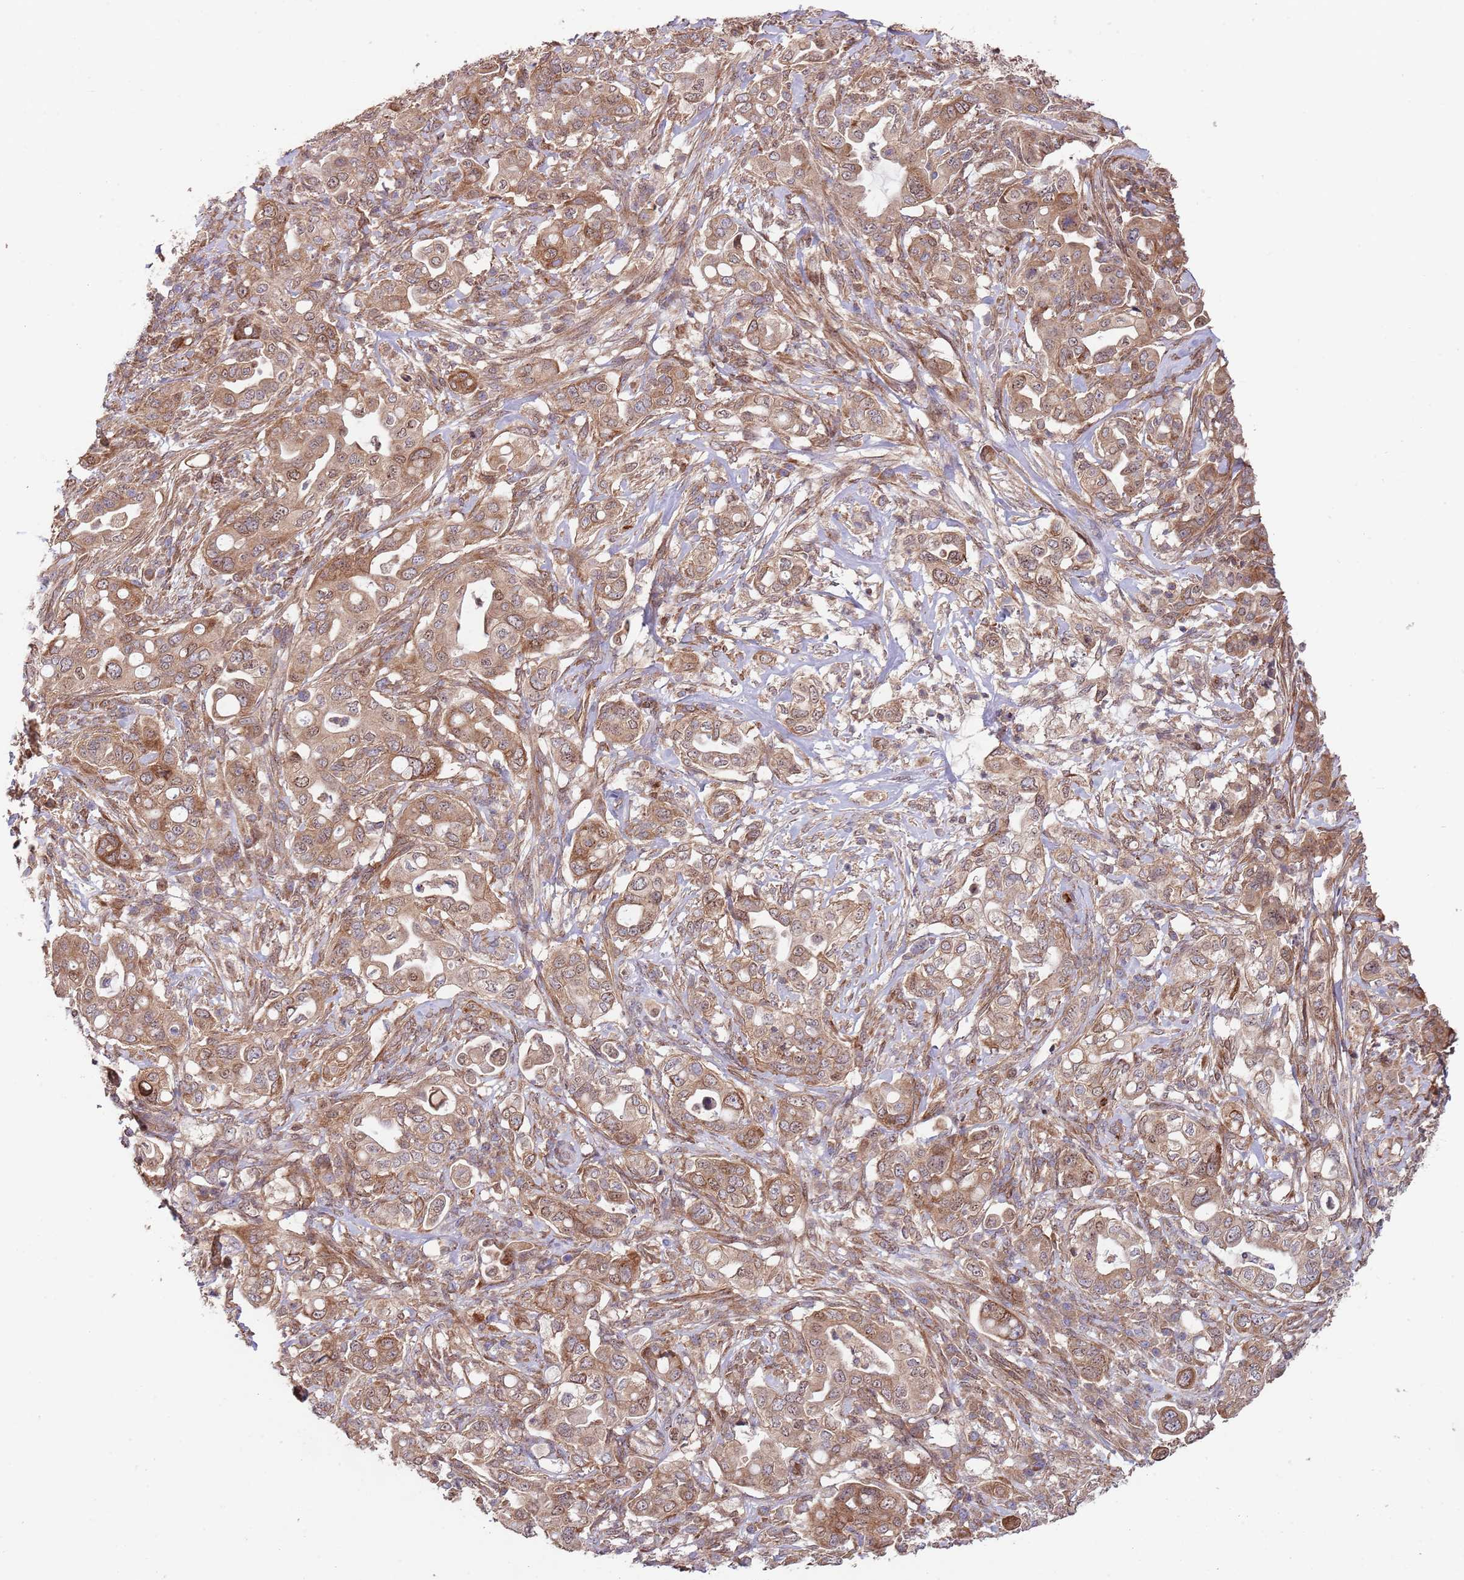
{"staining": {"intensity": "moderate", "quantity": ">75%", "location": "cytoplasmic/membranous,nuclear"}, "tissue": "pancreatic cancer", "cell_type": "Tumor cells", "image_type": "cancer", "snomed": [{"axis": "morphology", "description": "Normal tissue, NOS"}, {"axis": "morphology", "description": "Adenocarcinoma, NOS"}, {"axis": "topography", "description": "Lymph node"}, {"axis": "topography", "description": "Pancreas"}], "caption": "Pancreatic cancer (adenocarcinoma) stained for a protein (brown) demonstrates moderate cytoplasmic/membranous and nuclear positive staining in about >75% of tumor cells.", "gene": "RNF19B", "patient": {"sex": "female", "age": 67}}